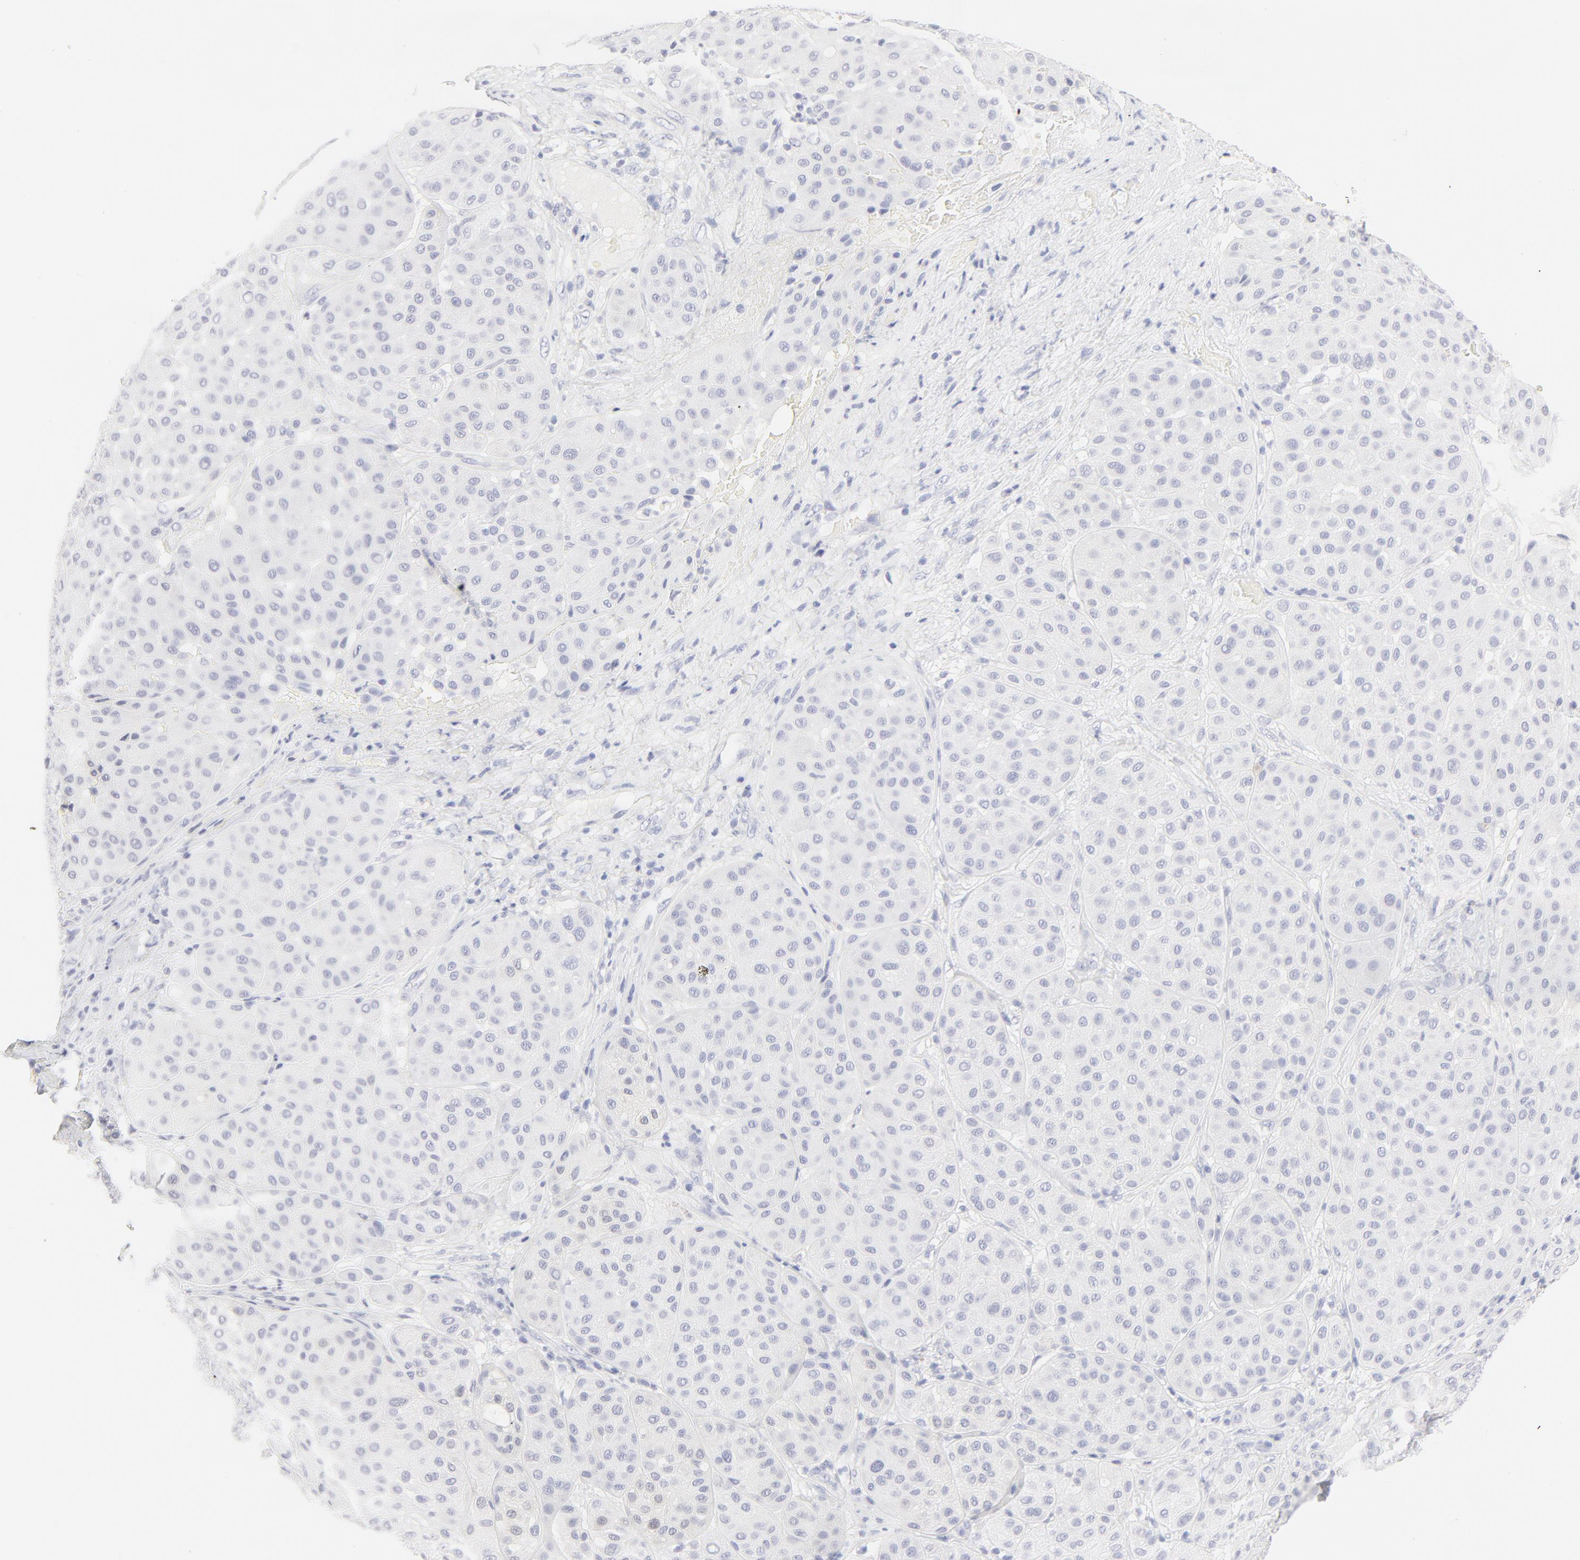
{"staining": {"intensity": "negative", "quantity": "none", "location": "none"}, "tissue": "melanoma", "cell_type": "Tumor cells", "image_type": "cancer", "snomed": [{"axis": "morphology", "description": "Normal tissue, NOS"}, {"axis": "morphology", "description": "Malignant melanoma, Metastatic site"}, {"axis": "topography", "description": "Skin"}], "caption": "Immunohistochemistry histopathology image of neoplastic tissue: human melanoma stained with DAB displays no significant protein positivity in tumor cells.", "gene": "ELF3", "patient": {"sex": "male", "age": 41}}